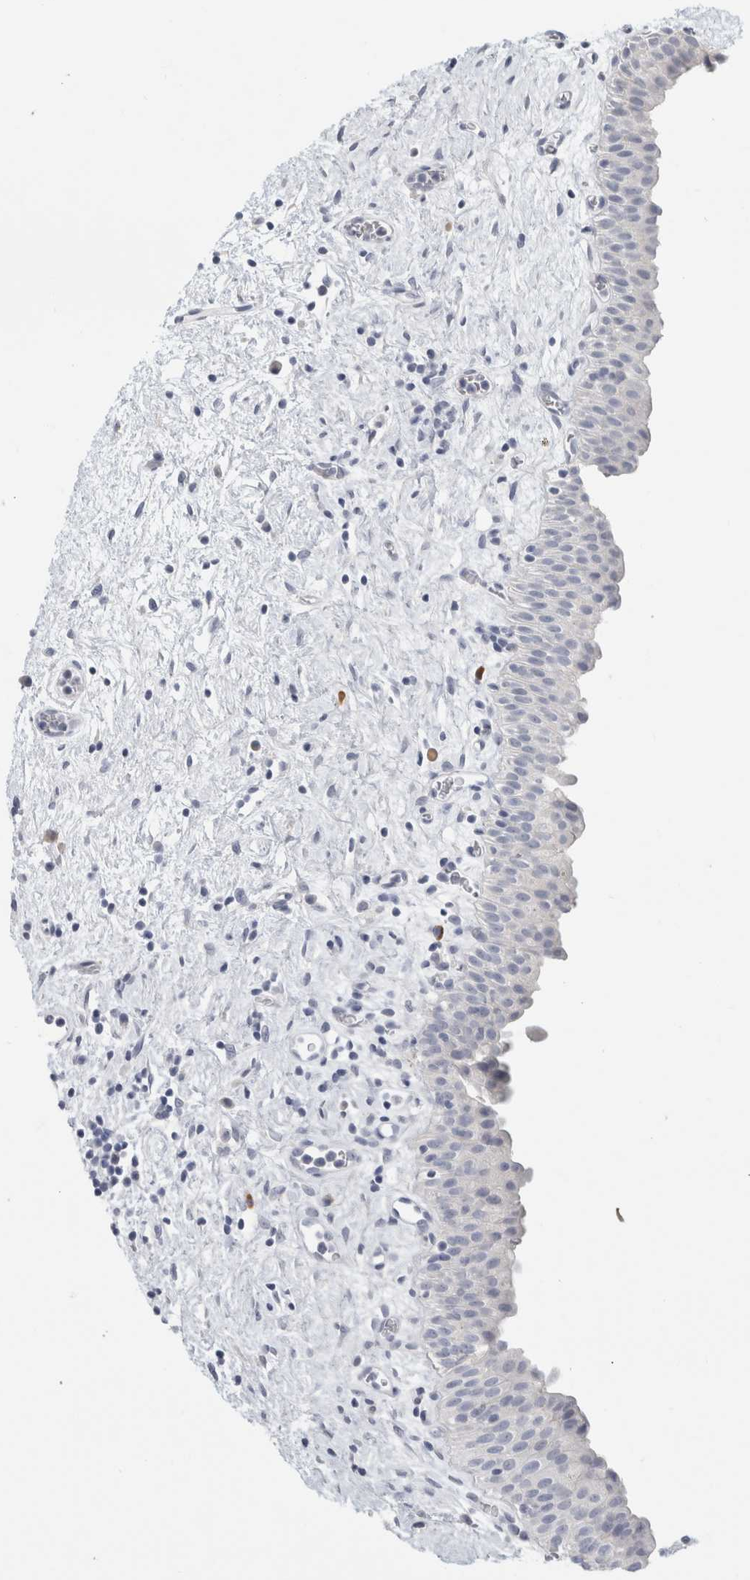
{"staining": {"intensity": "negative", "quantity": "none", "location": "none"}, "tissue": "urinary bladder", "cell_type": "Urothelial cells", "image_type": "normal", "snomed": [{"axis": "morphology", "description": "Normal tissue, NOS"}, {"axis": "topography", "description": "Urinary bladder"}], "caption": "DAB (3,3'-diaminobenzidine) immunohistochemical staining of unremarkable urinary bladder displays no significant positivity in urothelial cells.", "gene": "BCAN", "patient": {"sex": "male", "age": 82}}